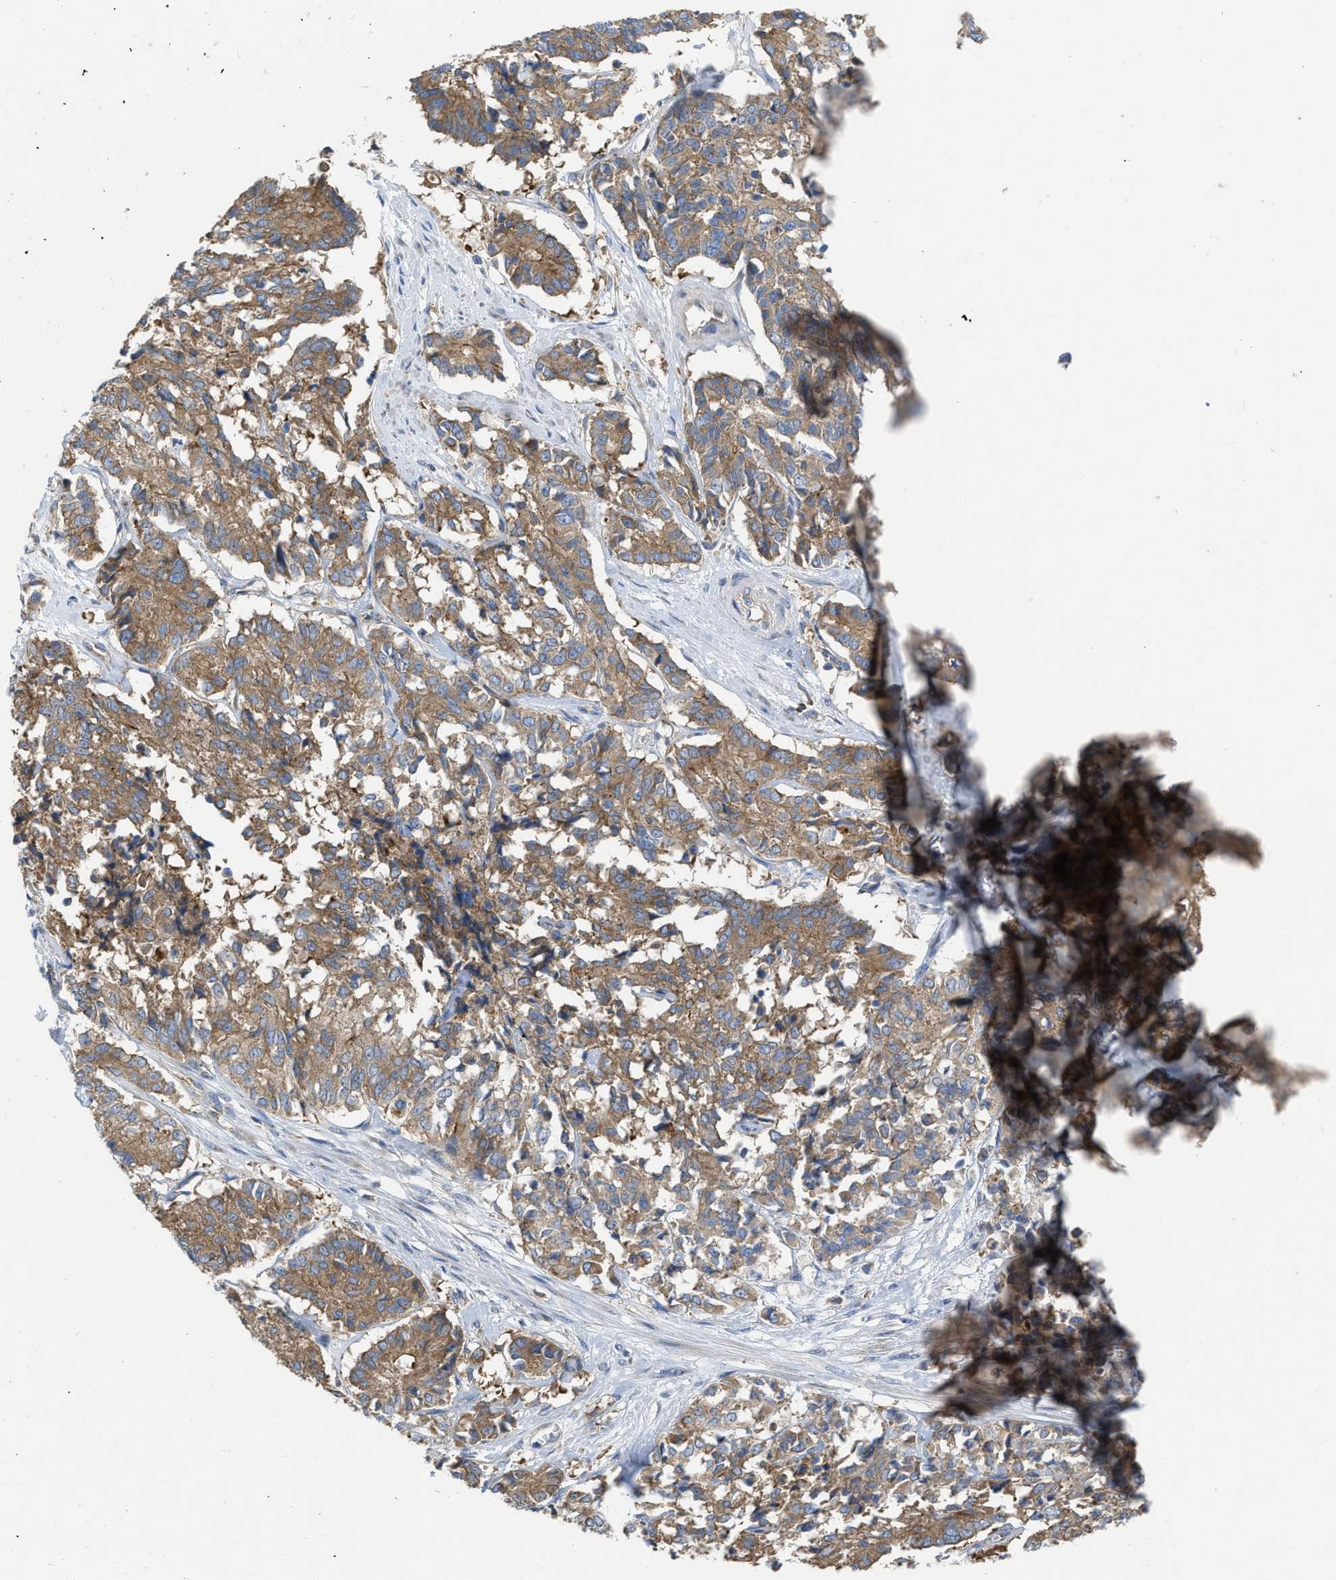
{"staining": {"intensity": "moderate", "quantity": ">75%", "location": "cytoplasmic/membranous"}, "tissue": "cervical cancer", "cell_type": "Tumor cells", "image_type": "cancer", "snomed": [{"axis": "morphology", "description": "Squamous cell carcinoma, NOS"}, {"axis": "topography", "description": "Cervix"}], "caption": "Protein positivity by immunohistochemistry (IHC) demonstrates moderate cytoplasmic/membranous expression in approximately >75% of tumor cells in squamous cell carcinoma (cervical).", "gene": "TMEM131", "patient": {"sex": "female", "age": 35}}